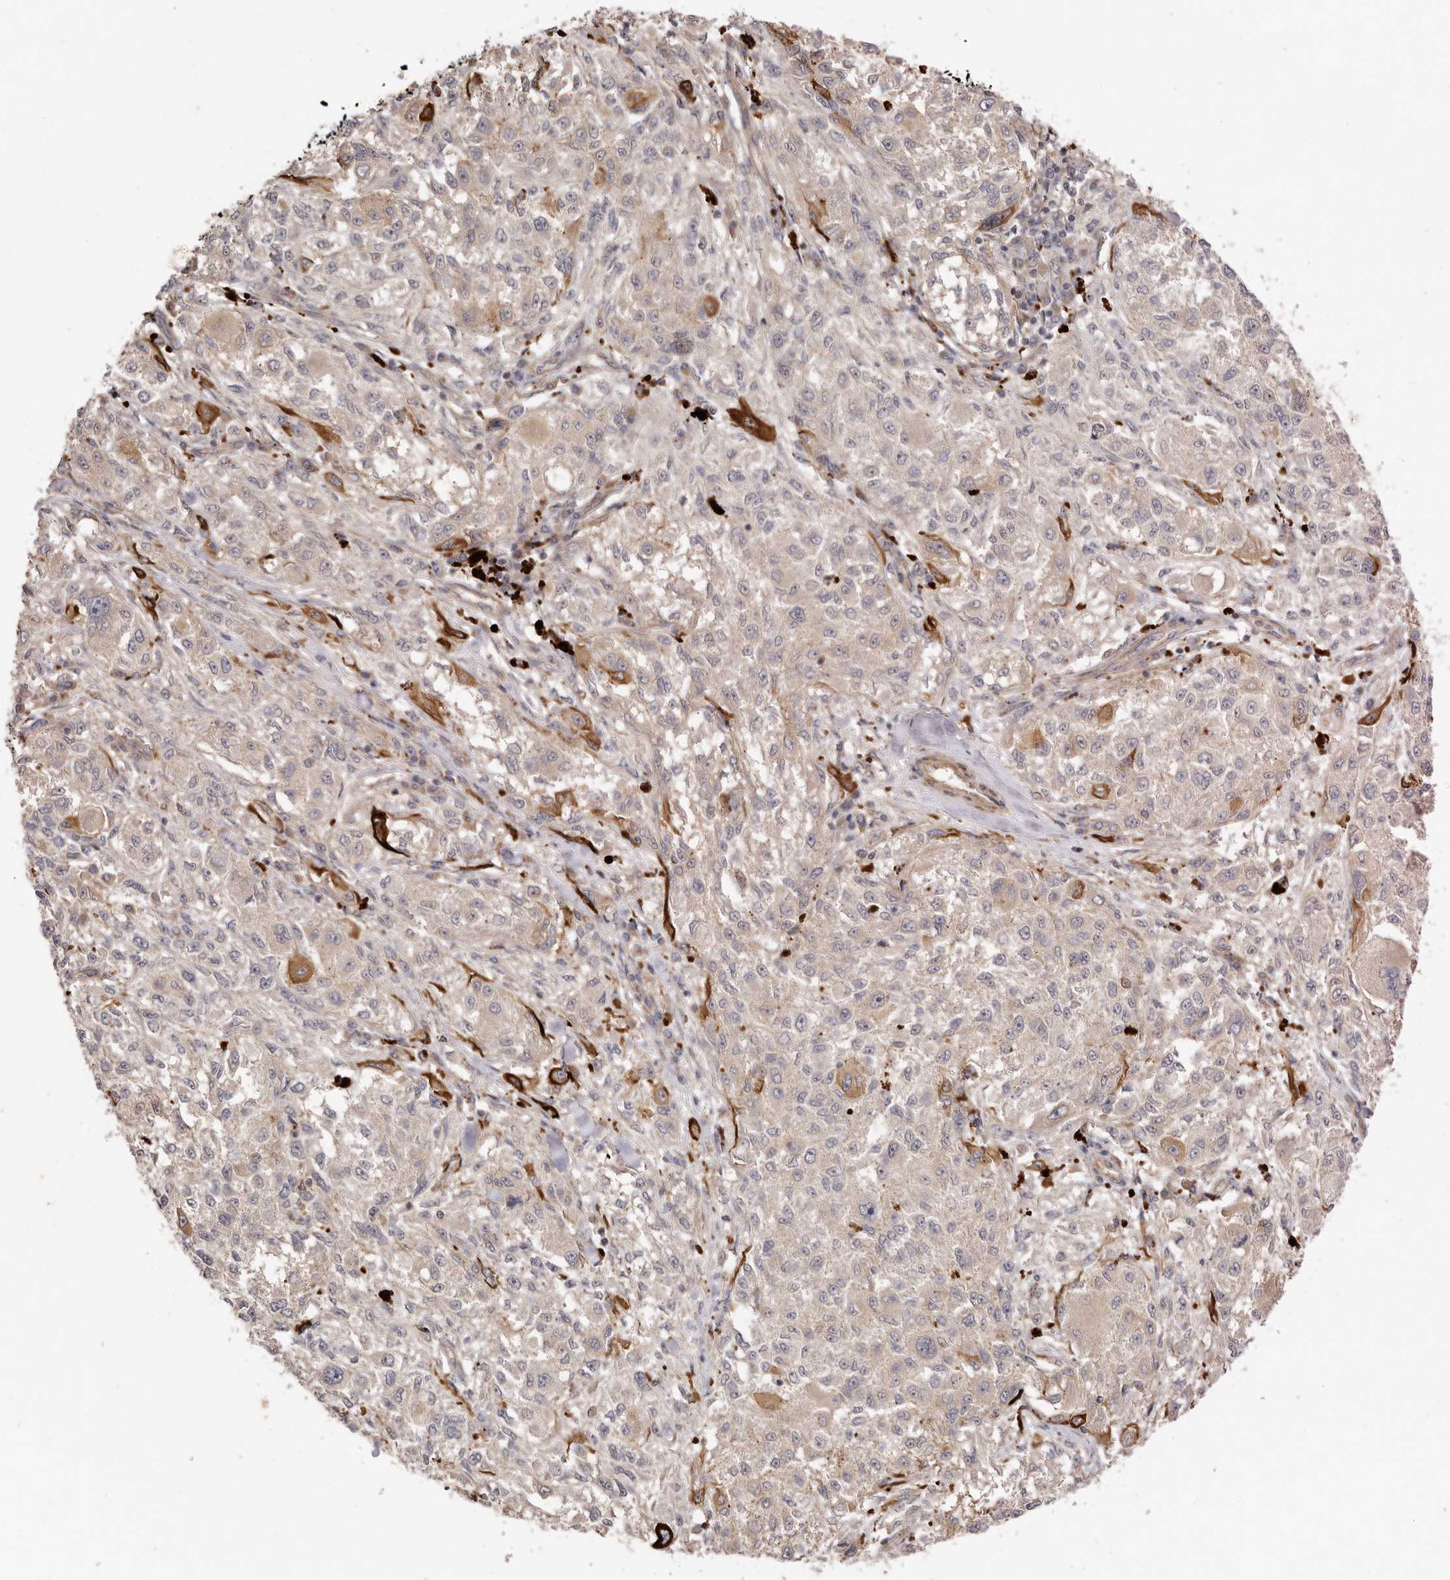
{"staining": {"intensity": "weak", "quantity": "<25%", "location": "cytoplasmic/membranous"}, "tissue": "melanoma", "cell_type": "Tumor cells", "image_type": "cancer", "snomed": [{"axis": "morphology", "description": "Necrosis, NOS"}, {"axis": "morphology", "description": "Malignant melanoma, NOS"}, {"axis": "topography", "description": "Skin"}], "caption": "Tumor cells are negative for protein expression in human melanoma. The staining is performed using DAB brown chromogen with nuclei counter-stained in using hematoxylin.", "gene": "ADAMTS9", "patient": {"sex": "female", "age": 87}}